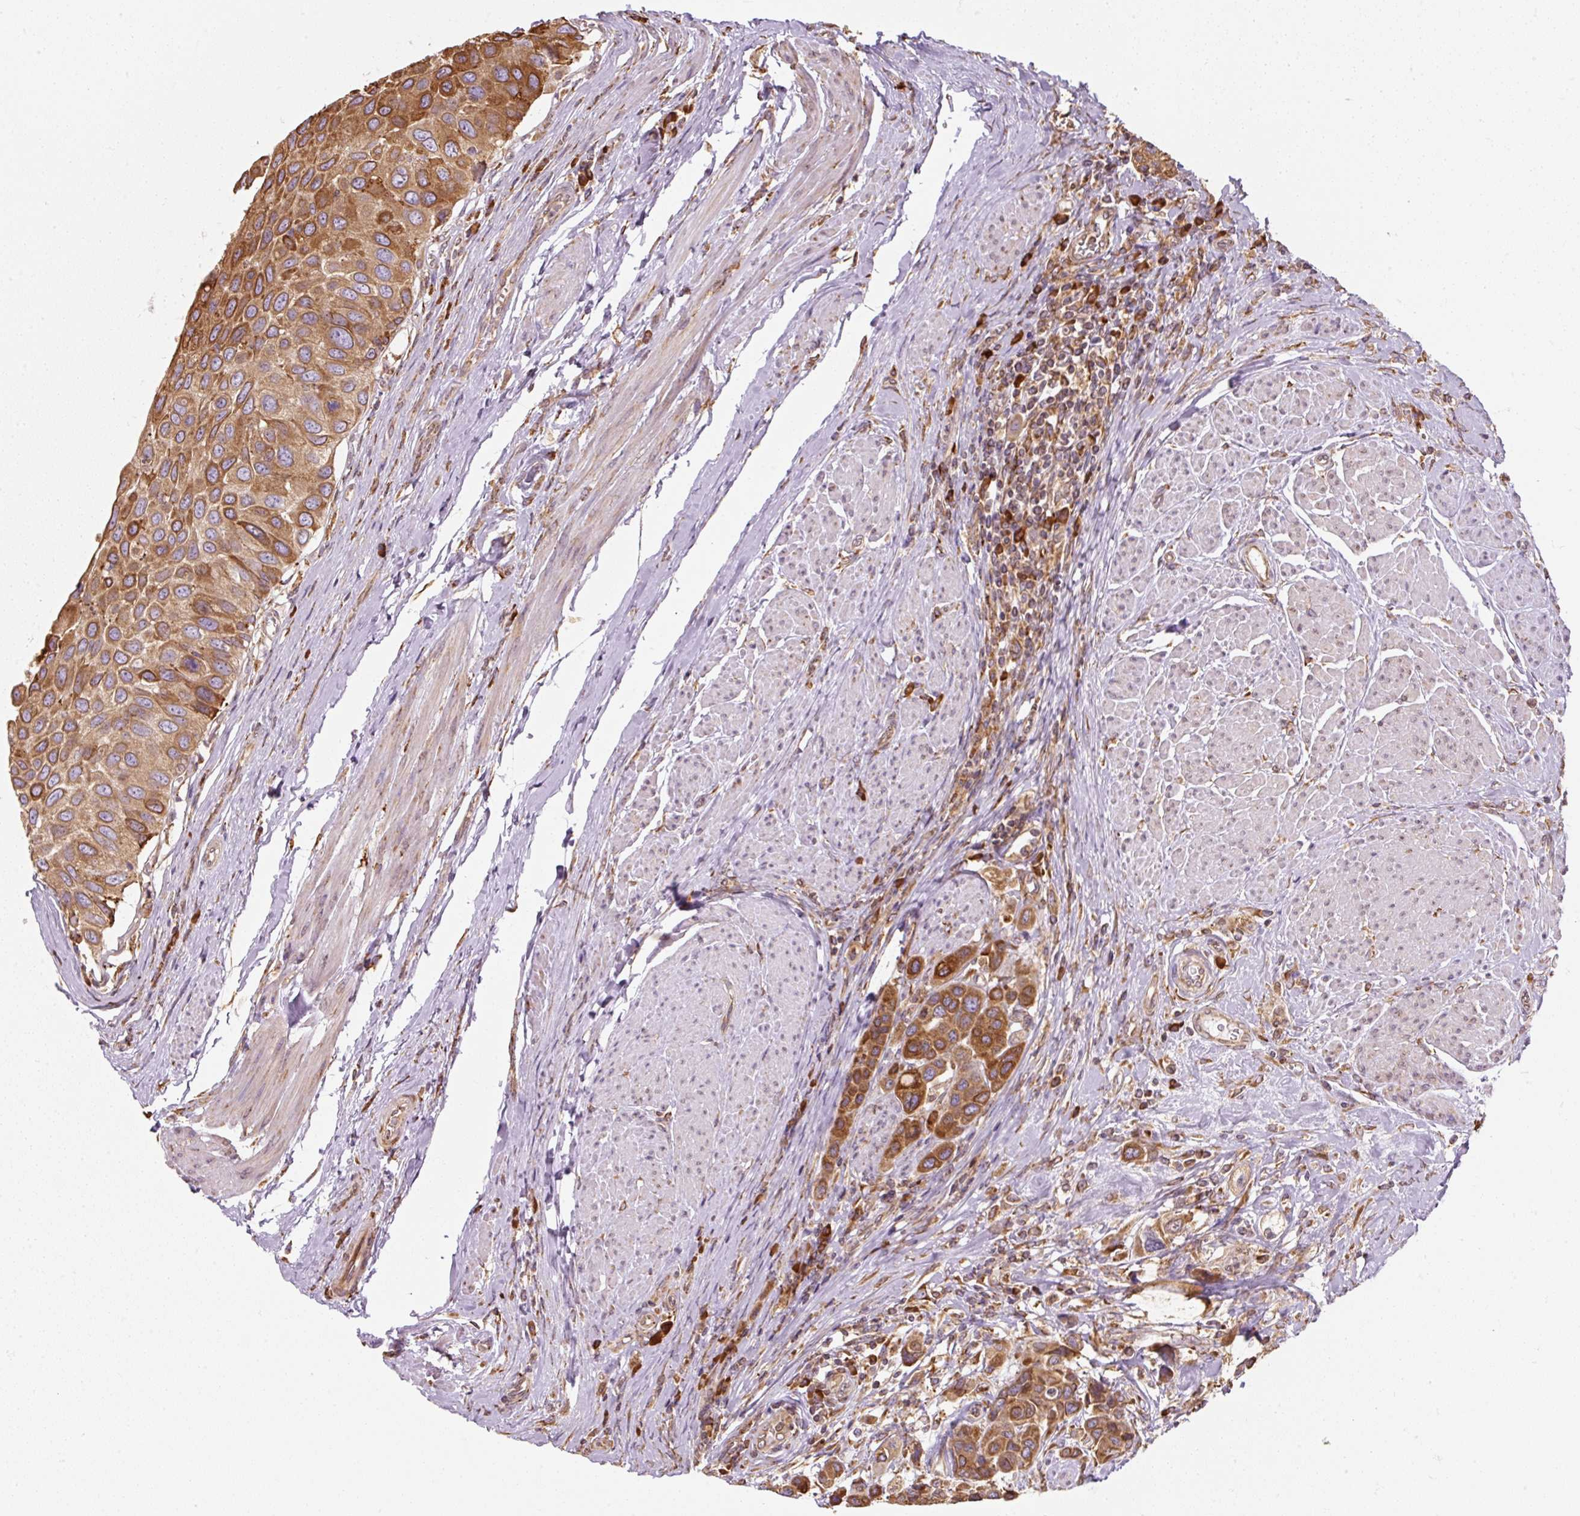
{"staining": {"intensity": "strong", "quantity": ">75%", "location": "cytoplasmic/membranous"}, "tissue": "urothelial cancer", "cell_type": "Tumor cells", "image_type": "cancer", "snomed": [{"axis": "morphology", "description": "Urothelial carcinoma, High grade"}, {"axis": "topography", "description": "Urinary bladder"}], "caption": "Strong cytoplasmic/membranous staining for a protein is identified in about >75% of tumor cells of urothelial carcinoma (high-grade) using IHC.", "gene": "PRKCSH", "patient": {"sex": "male", "age": 50}}